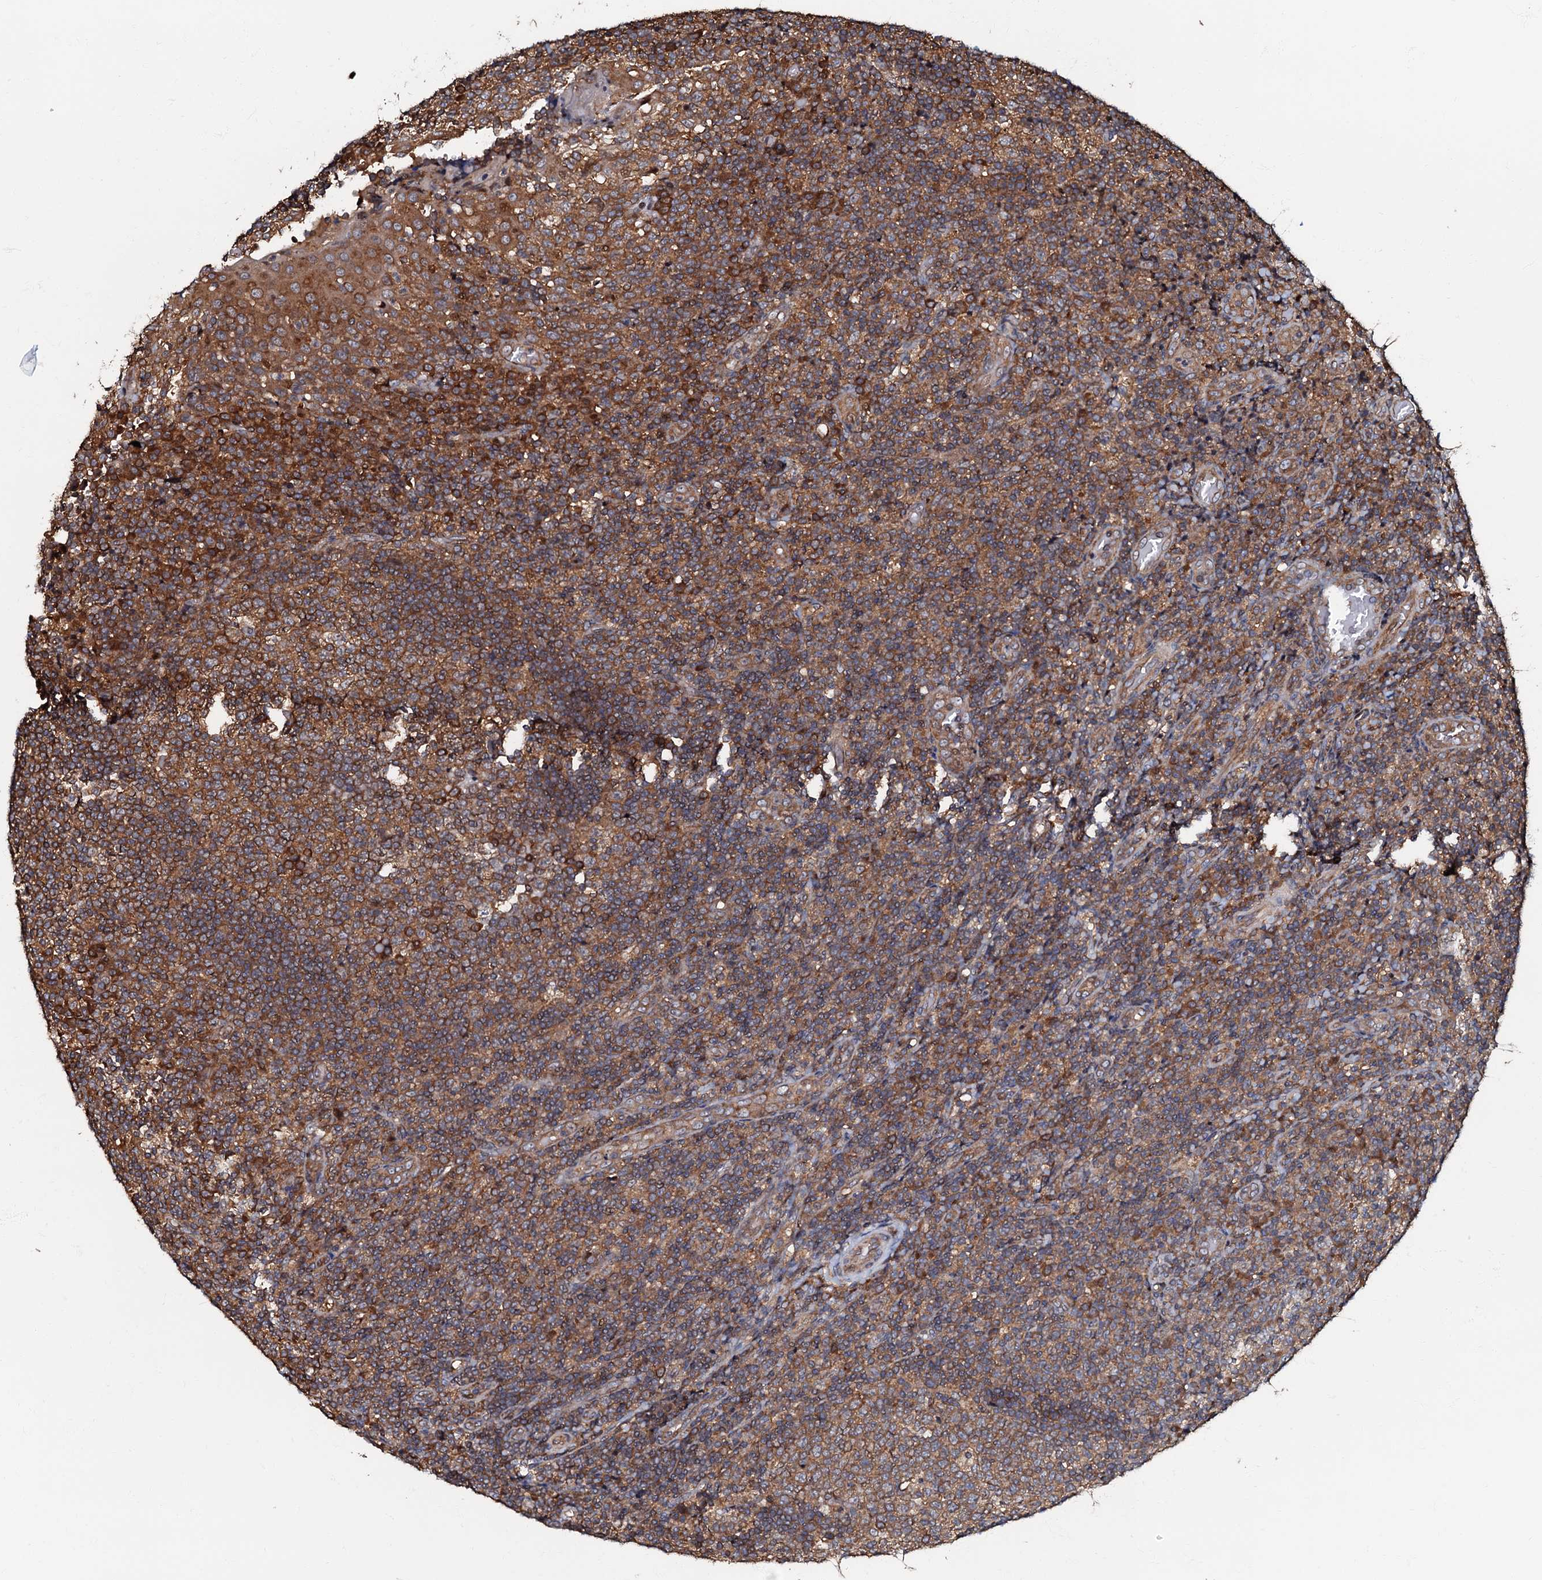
{"staining": {"intensity": "strong", "quantity": ">75%", "location": "cytoplasmic/membranous"}, "tissue": "tonsil", "cell_type": "Germinal center cells", "image_type": "normal", "snomed": [{"axis": "morphology", "description": "Normal tissue, NOS"}, {"axis": "topography", "description": "Tonsil"}], "caption": "This is a micrograph of immunohistochemistry staining of benign tonsil, which shows strong expression in the cytoplasmic/membranous of germinal center cells.", "gene": "OSBP", "patient": {"sex": "female", "age": 19}}